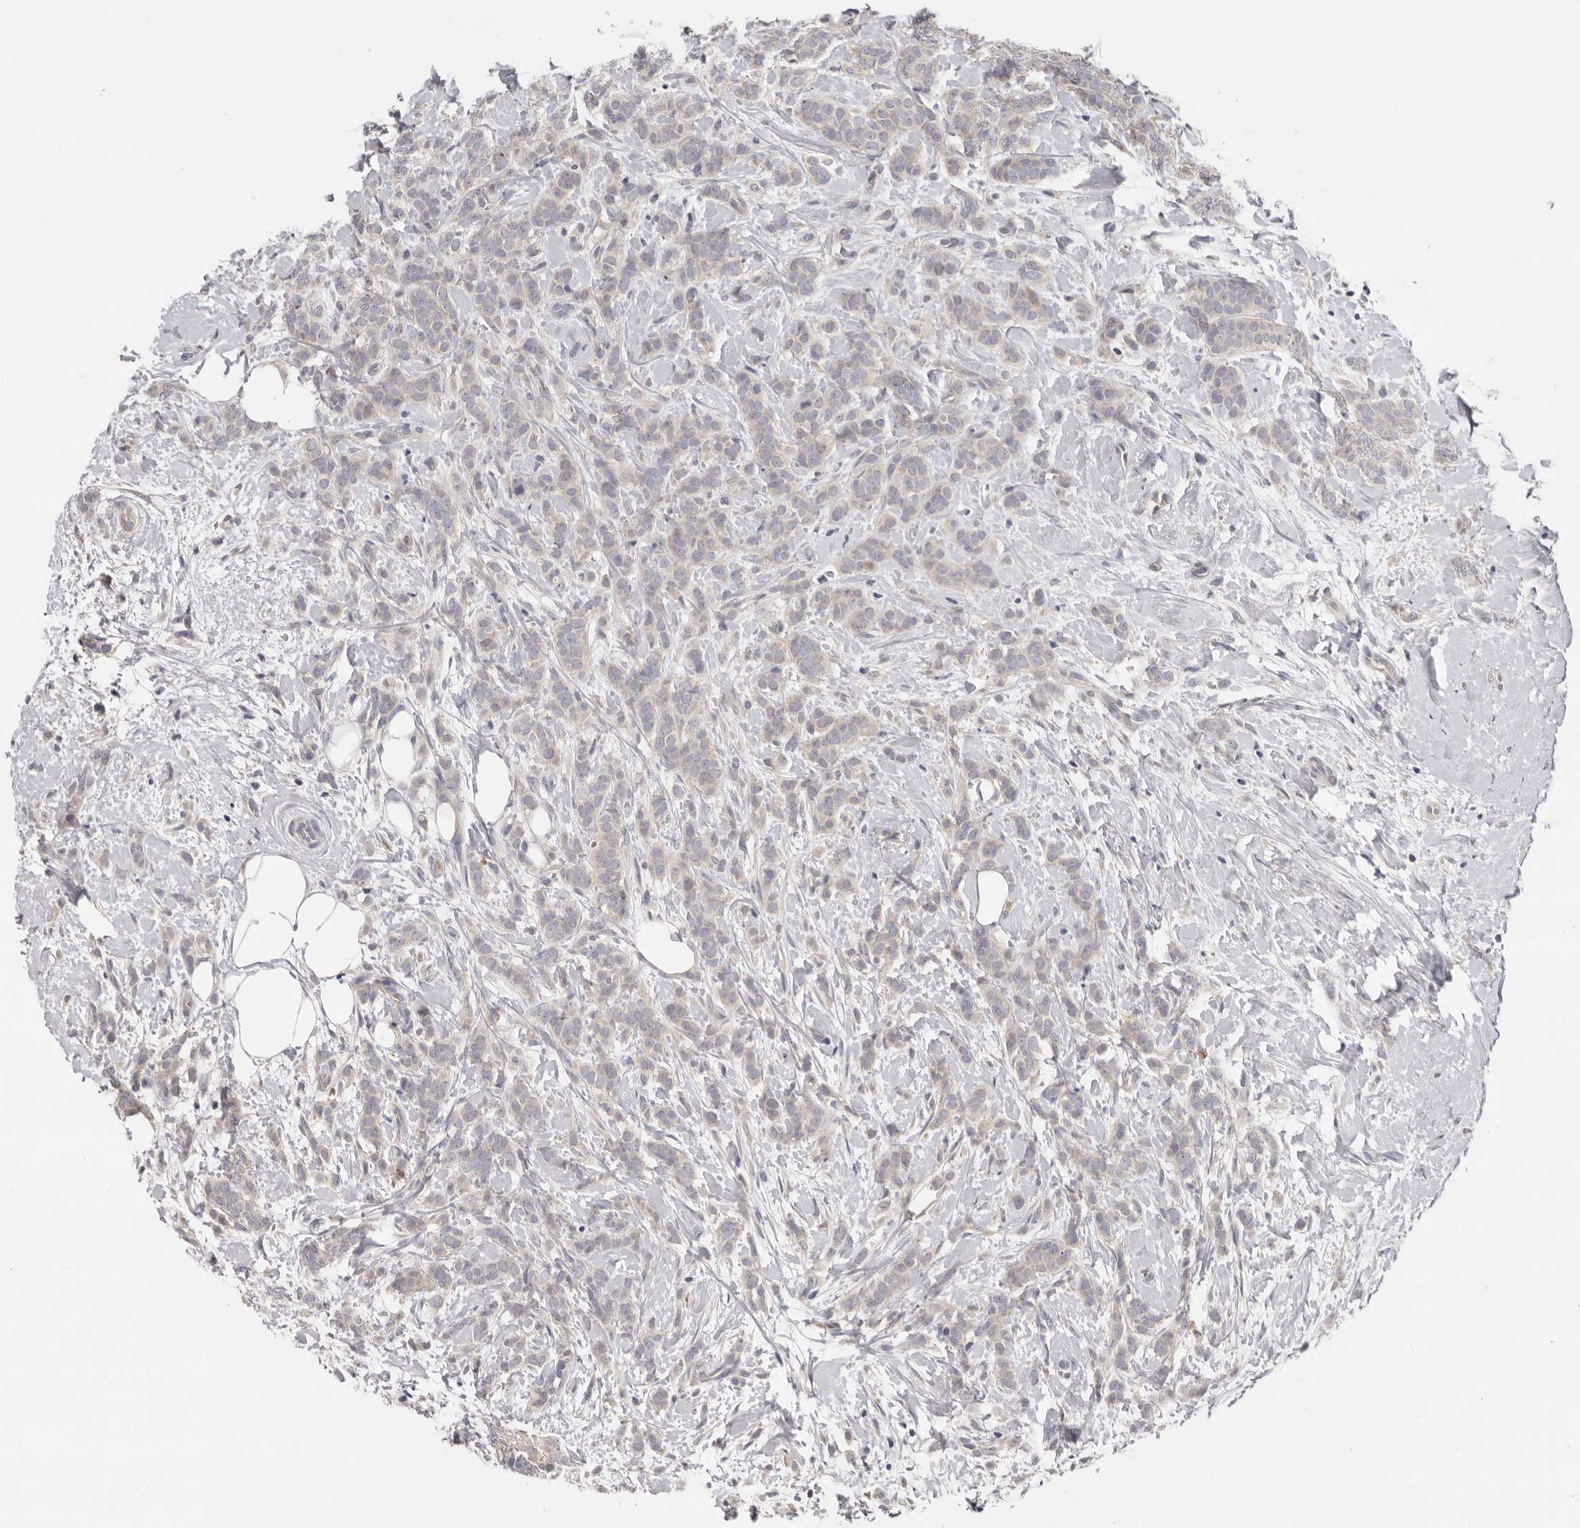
{"staining": {"intensity": "negative", "quantity": "none", "location": "none"}, "tissue": "breast cancer", "cell_type": "Tumor cells", "image_type": "cancer", "snomed": [{"axis": "morphology", "description": "Lobular carcinoma, in situ"}, {"axis": "morphology", "description": "Lobular carcinoma"}, {"axis": "topography", "description": "Breast"}], "caption": "This is an IHC image of breast cancer (lobular carcinoma). There is no staining in tumor cells.", "gene": "KIF2B", "patient": {"sex": "female", "age": 41}}